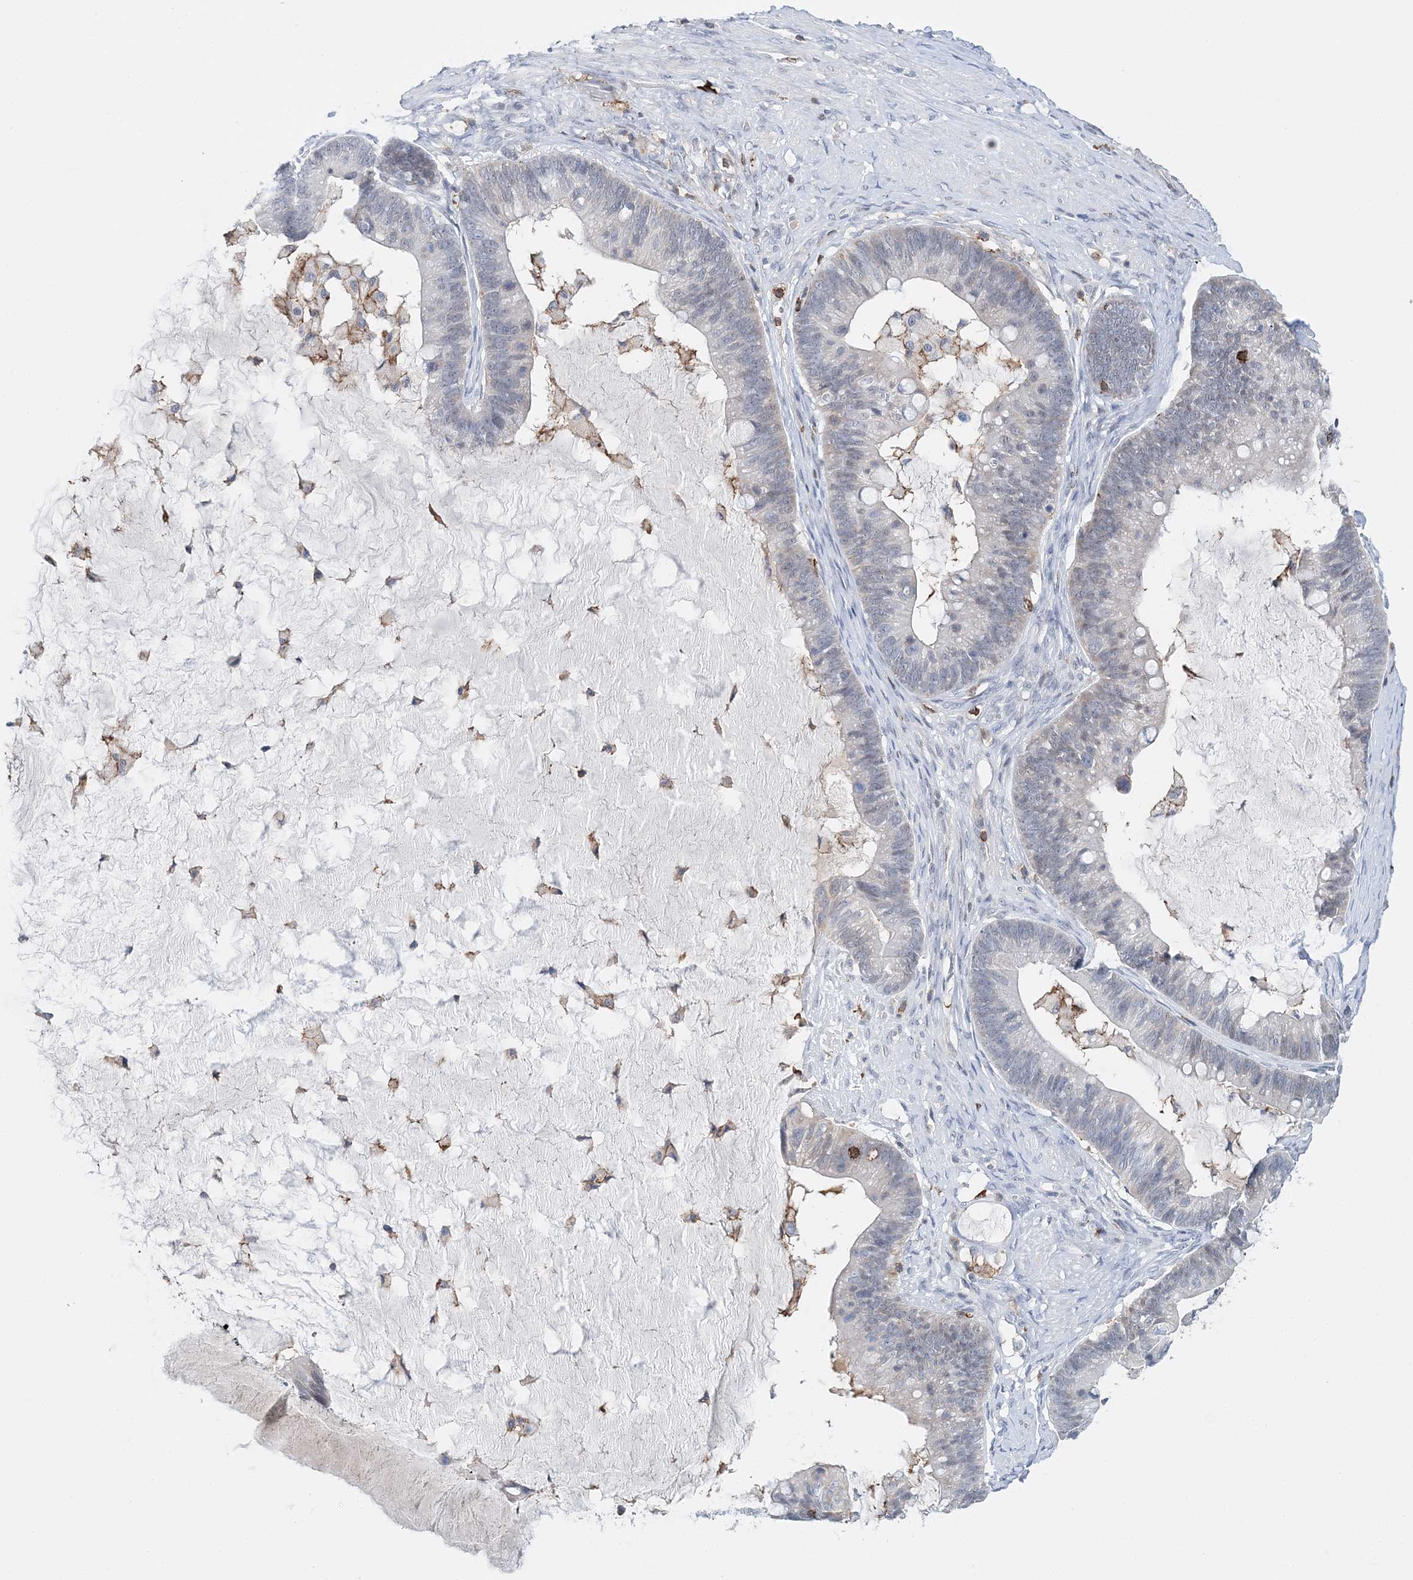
{"staining": {"intensity": "weak", "quantity": "<25%", "location": "nuclear"}, "tissue": "ovarian cancer", "cell_type": "Tumor cells", "image_type": "cancer", "snomed": [{"axis": "morphology", "description": "Cystadenocarcinoma, mucinous, NOS"}, {"axis": "topography", "description": "Ovary"}], "caption": "A histopathology image of ovarian cancer (mucinous cystadenocarcinoma) stained for a protein demonstrates no brown staining in tumor cells.", "gene": "PRMT9", "patient": {"sex": "female", "age": 61}}